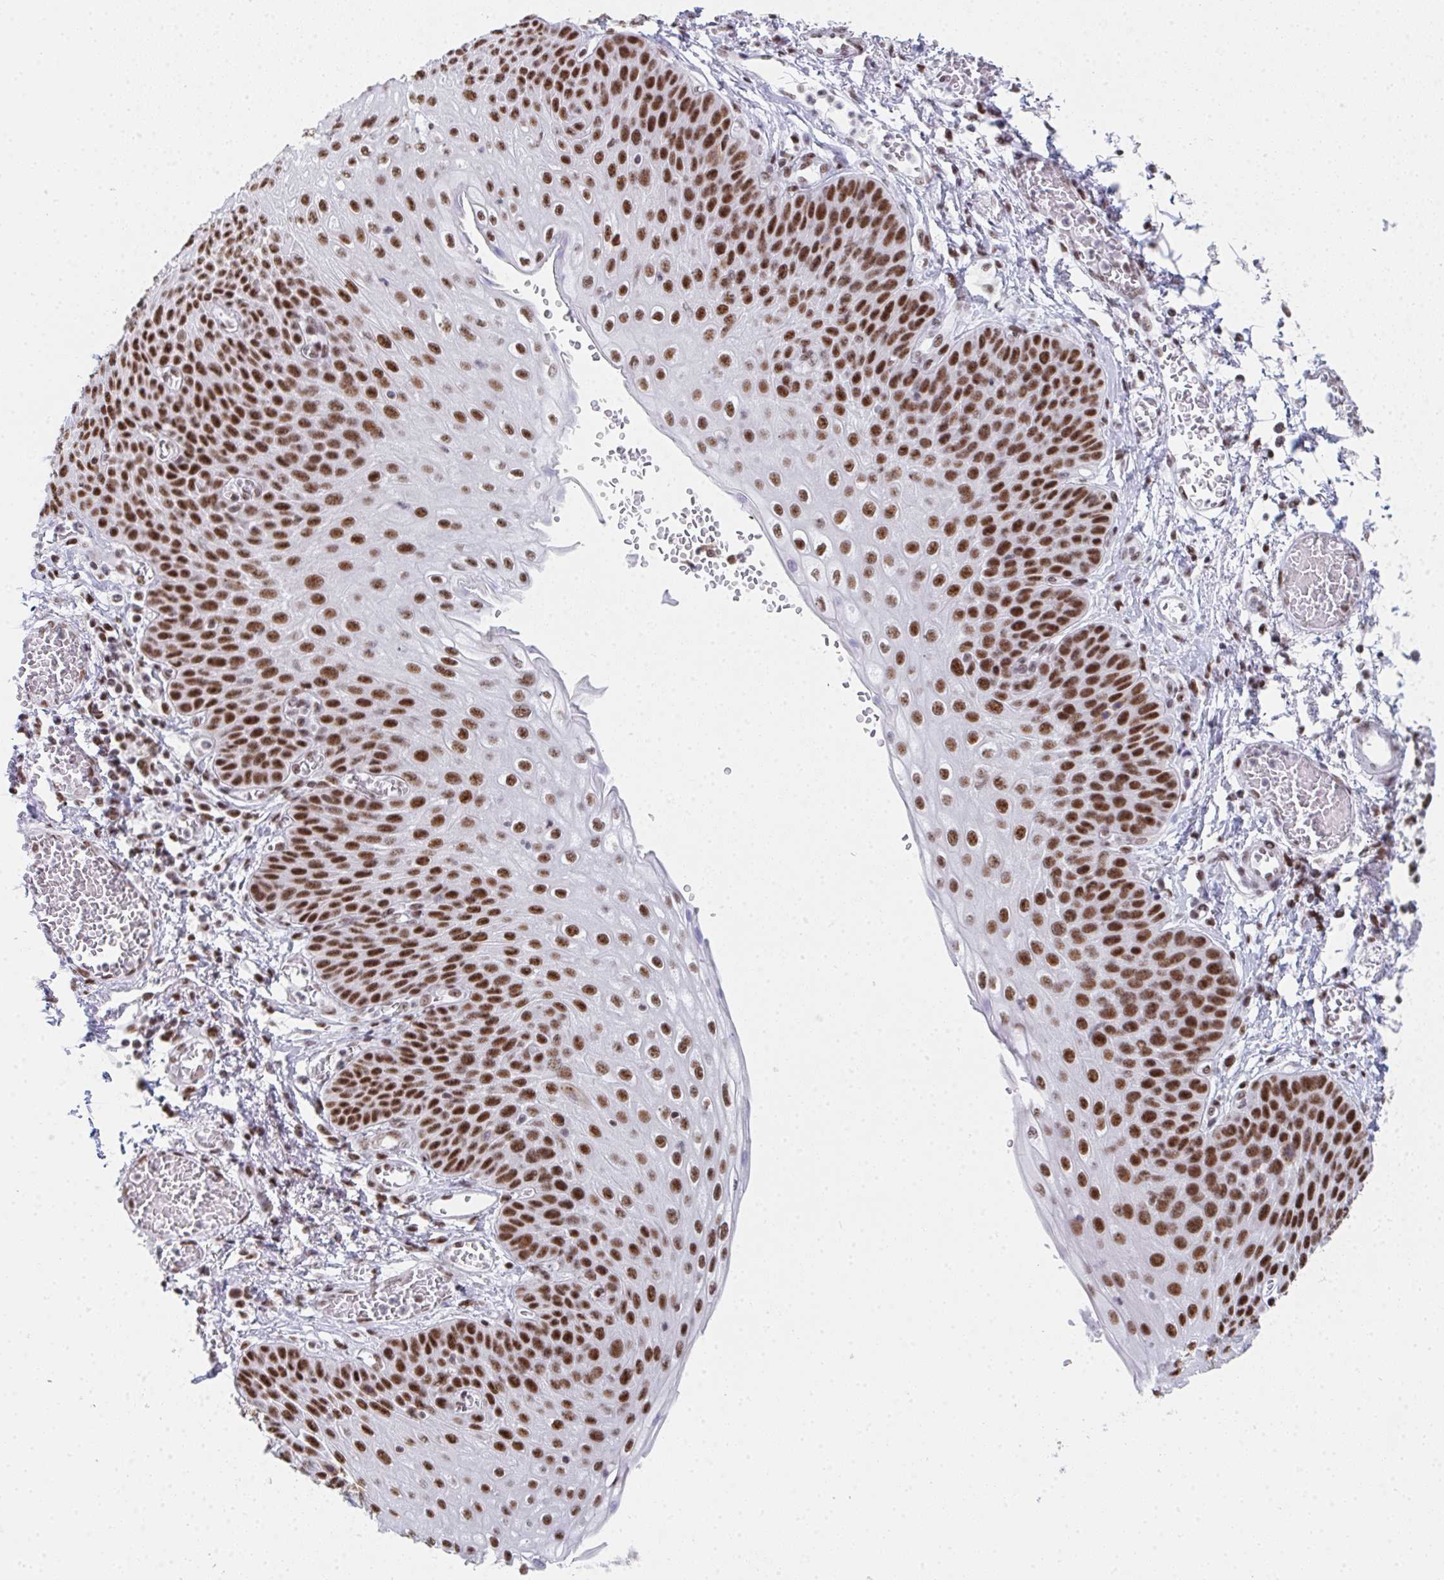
{"staining": {"intensity": "strong", "quantity": ">75%", "location": "nuclear"}, "tissue": "esophagus", "cell_type": "Squamous epithelial cells", "image_type": "normal", "snomed": [{"axis": "morphology", "description": "Normal tissue, NOS"}, {"axis": "morphology", "description": "Adenocarcinoma, NOS"}, {"axis": "topography", "description": "Esophagus"}], "caption": "Squamous epithelial cells demonstrate strong nuclear expression in about >75% of cells in benign esophagus. (Stains: DAB (3,3'-diaminobenzidine) in brown, nuclei in blue, Microscopy: brightfield microscopy at high magnification).", "gene": "SNRNP70", "patient": {"sex": "male", "age": 81}}